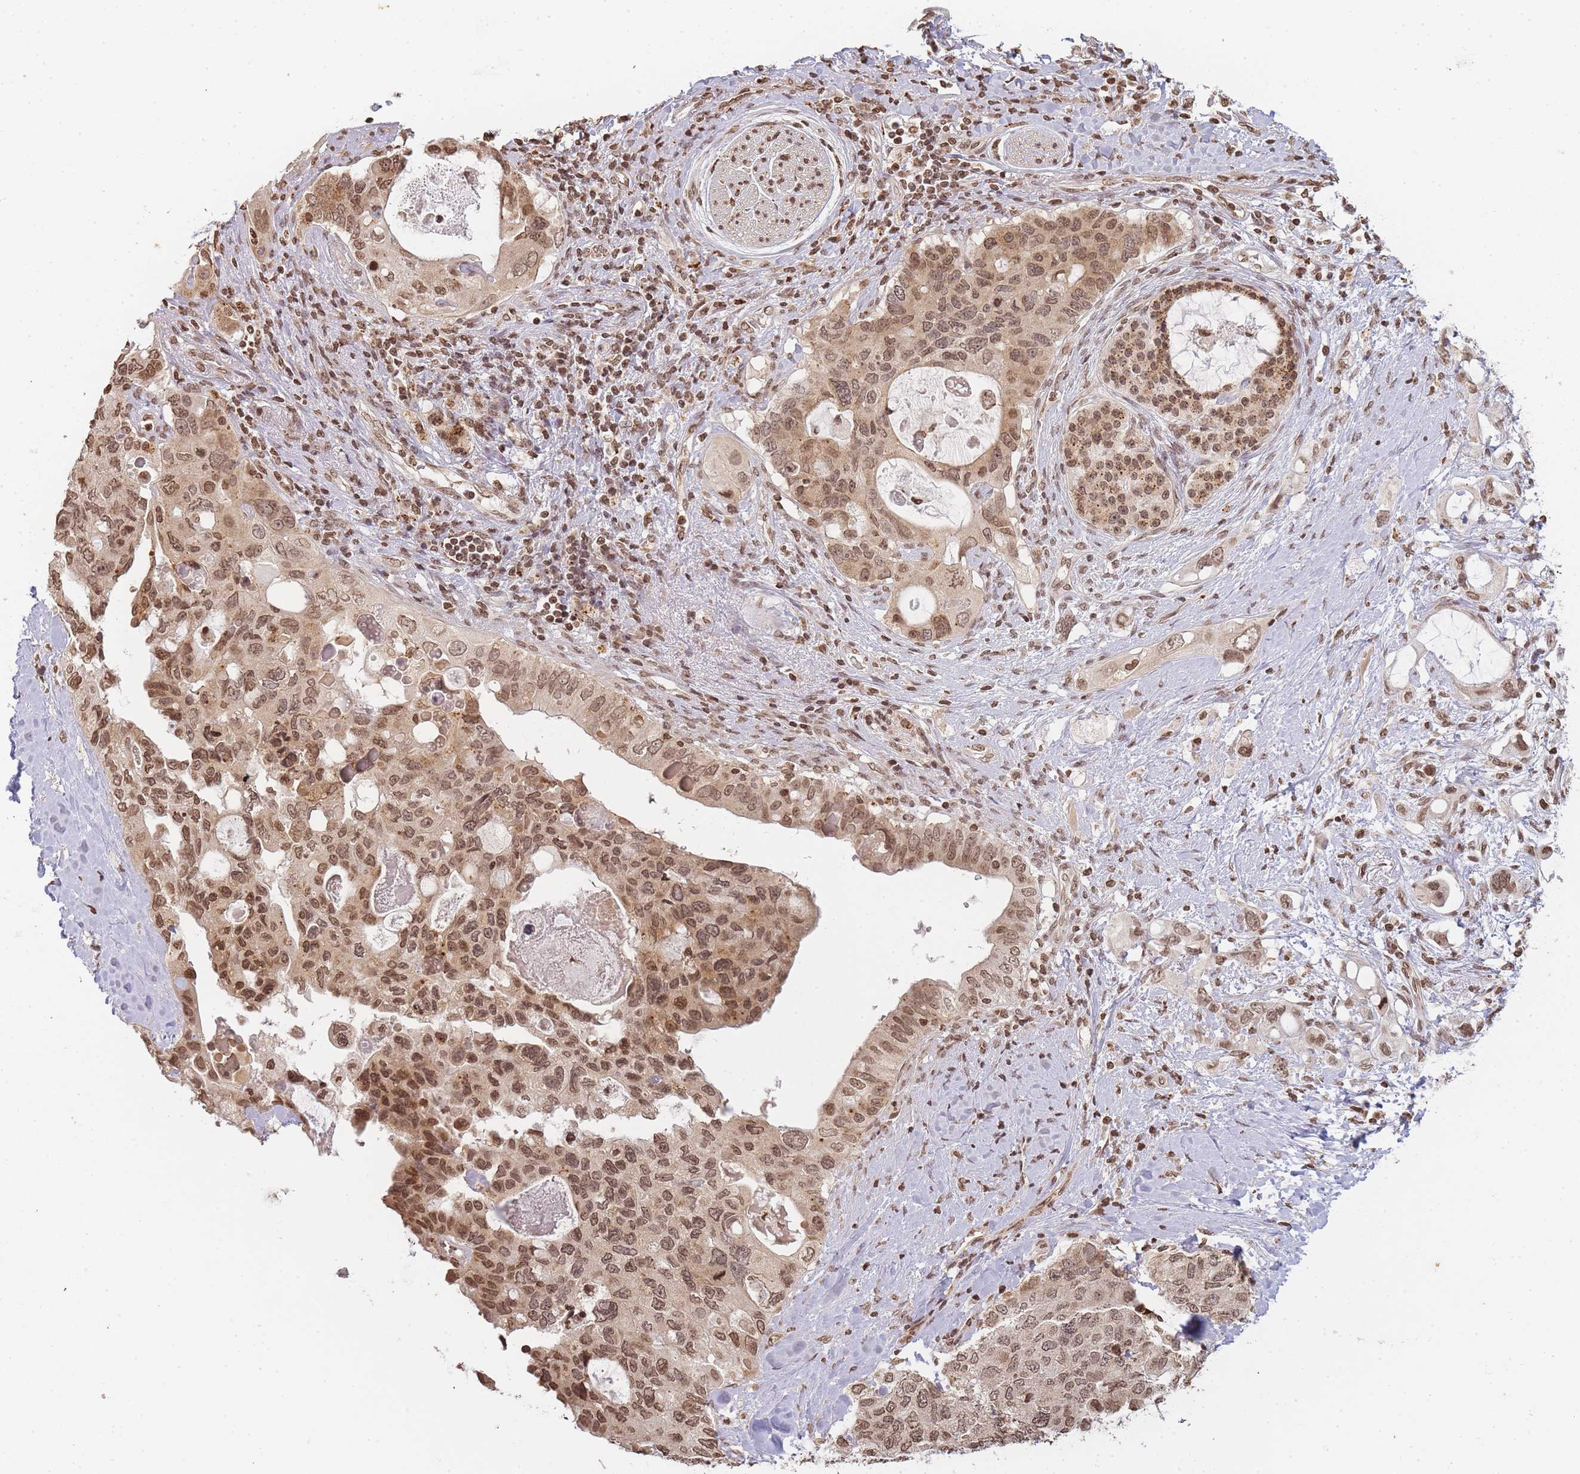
{"staining": {"intensity": "moderate", "quantity": ">75%", "location": "nuclear"}, "tissue": "pancreatic cancer", "cell_type": "Tumor cells", "image_type": "cancer", "snomed": [{"axis": "morphology", "description": "Adenocarcinoma, NOS"}, {"axis": "topography", "description": "Pancreas"}], "caption": "Immunohistochemical staining of pancreatic cancer (adenocarcinoma) reveals medium levels of moderate nuclear staining in approximately >75% of tumor cells. The protein is stained brown, and the nuclei are stained in blue (DAB IHC with brightfield microscopy, high magnification).", "gene": "WWTR1", "patient": {"sex": "female", "age": 56}}